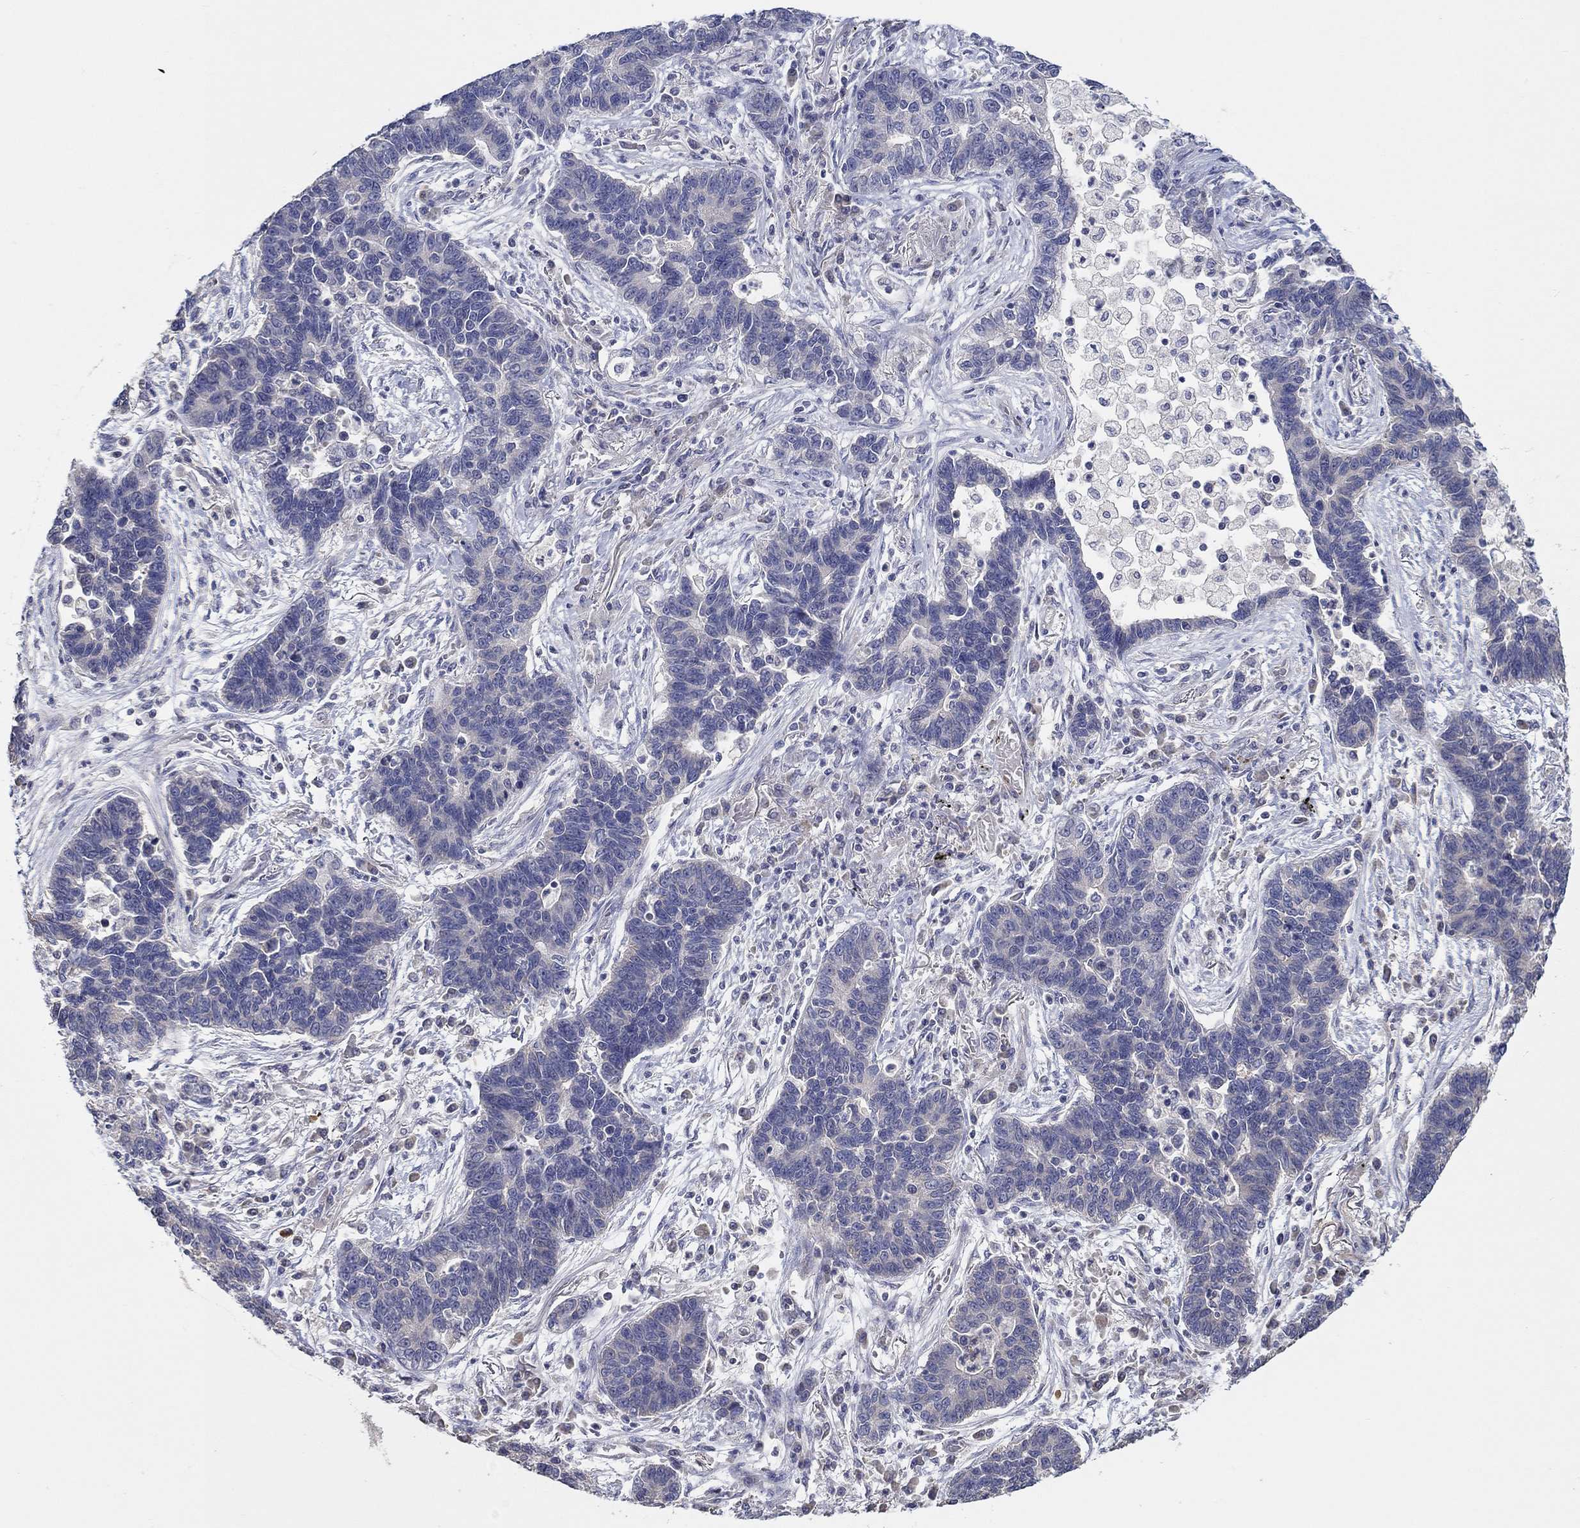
{"staining": {"intensity": "negative", "quantity": "none", "location": "none"}, "tissue": "lung cancer", "cell_type": "Tumor cells", "image_type": "cancer", "snomed": [{"axis": "morphology", "description": "Adenocarcinoma, NOS"}, {"axis": "topography", "description": "Lung"}], "caption": "Lung adenocarcinoma was stained to show a protein in brown. There is no significant positivity in tumor cells.", "gene": "DOCK3", "patient": {"sex": "female", "age": 57}}